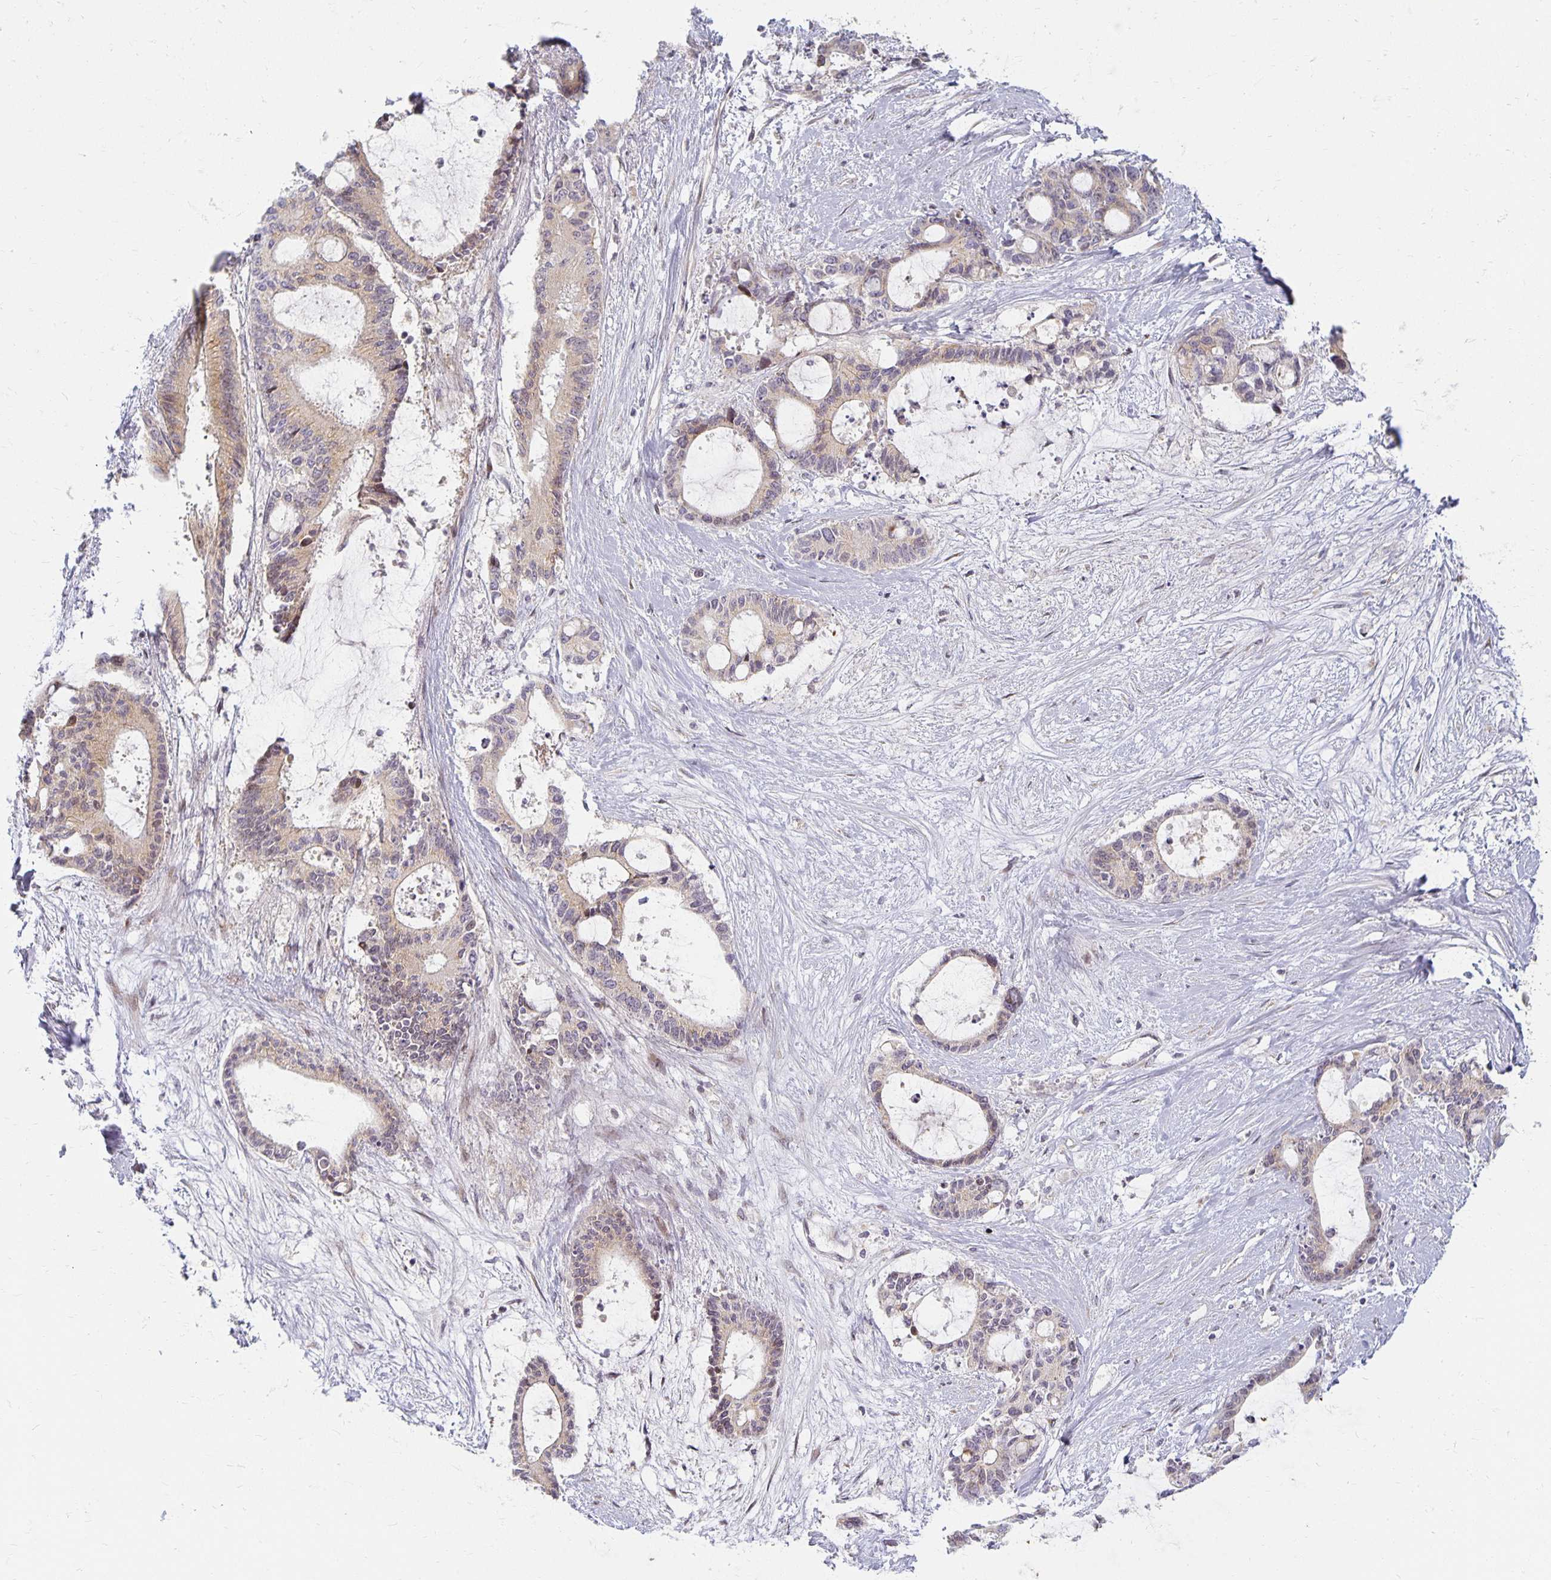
{"staining": {"intensity": "weak", "quantity": "25%-75%", "location": "cytoplasmic/membranous"}, "tissue": "liver cancer", "cell_type": "Tumor cells", "image_type": "cancer", "snomed": [{"axis": "morphology", "description": "Normal tissue, NOS"}, {"axis": "morphology", "description": "Cholangiocarcinoma"}, {"axis": "topography", "description": "Liver"}, {"axis": "topography", "description": "Peripheral nerve tissue"}], "caption": "Liver cholangiocarcinoma was stained to show a protein in brown. There is low levels of weak cytoplasmic/membranous staining in about 25%-75% of tumor cells. Nuclei are stained in blue.", "gene": "EHF", "patient": {"sex": "female", "age": 73}}